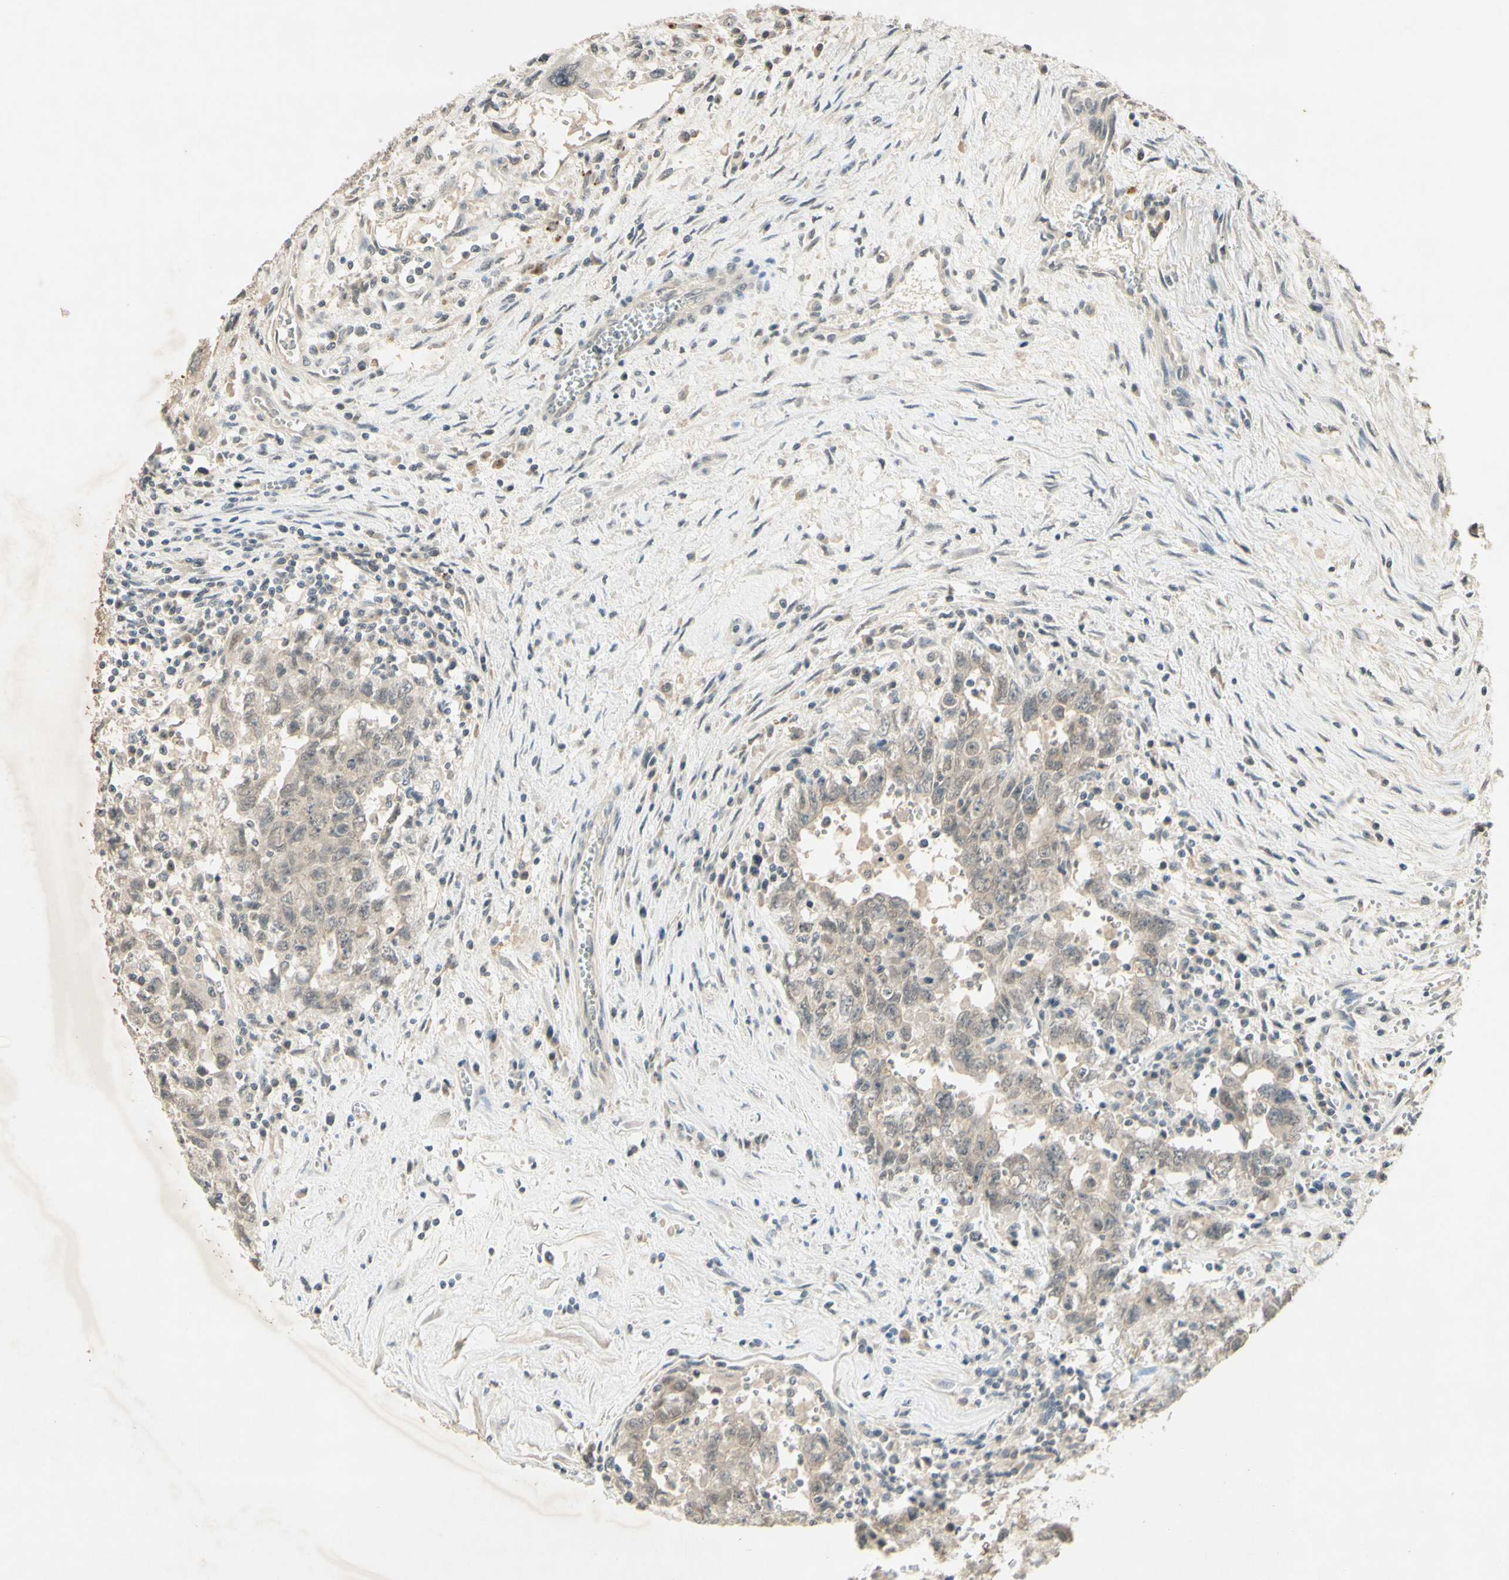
{"staining": {"intensity": "negative", "quantity": "none", "location": "none"}, "tissue": "testis cancer", "cell_type": "Tumor cells", "image_type": "cancer", "snomed": [{"axis": "morphology", "description": "Carcinoma, Embryonal, NOS"}, {"axis": "topography", "description": "Testis"}], "caption": "Tumor cells show no significant protein expression in testis embryonal carcinoma. The staining was performed using DAB (3,3'-diaminobenzidine) to visualize the protein expression in brown, while the nuclei were stained in blue with hematoxylin (Magnification: 20x).", "gene": "GLI1", "patient": {"sex": "male", "age": 28}}